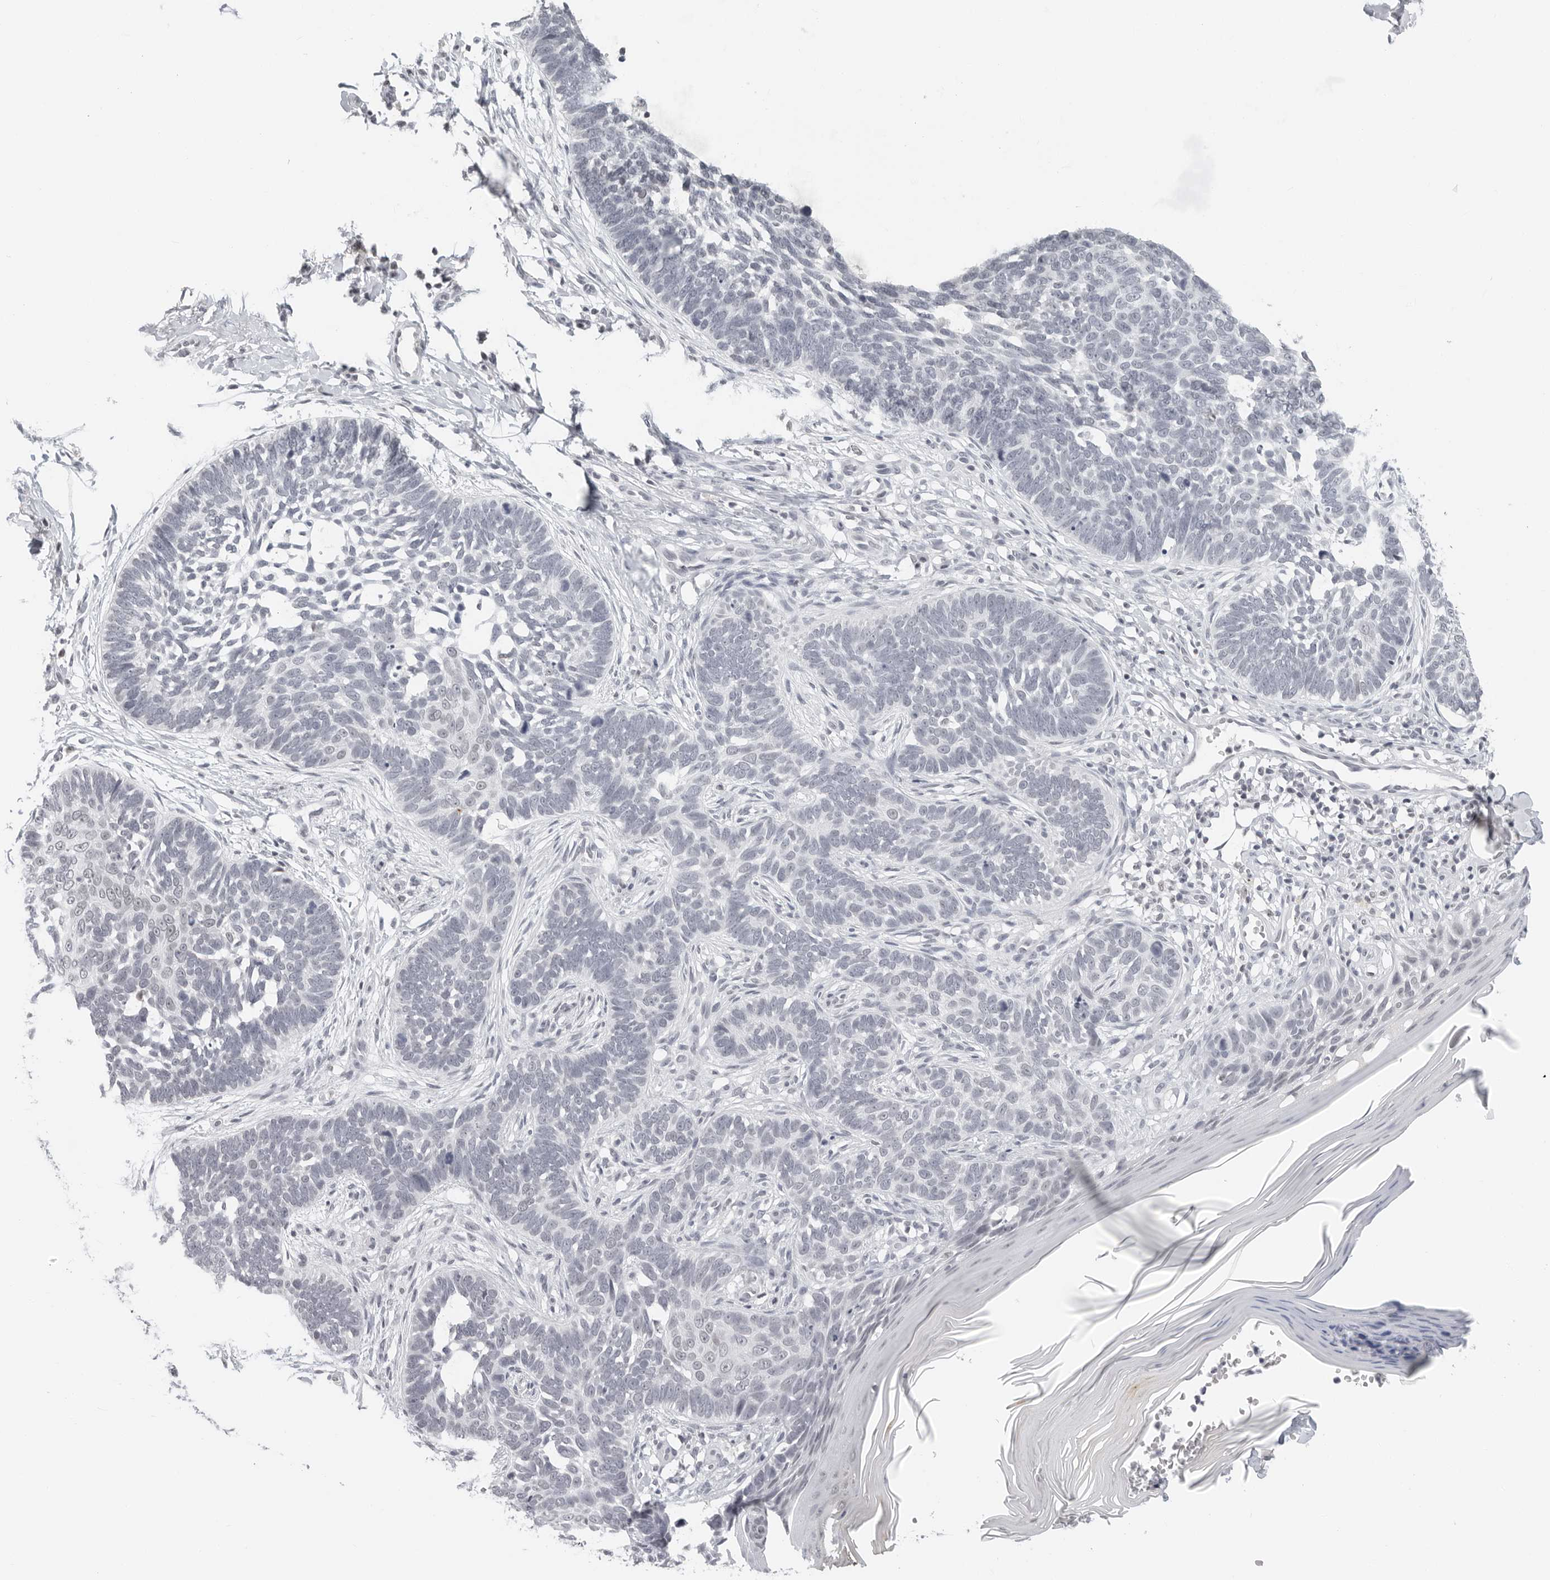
{"staining": {"intensity": "negative", "quantity": "none", "location": "none"}, "tissue": "skin cancer", "cell_type": "Tumor cells", "image_type": "cancer", "snomed": [{"axis": "morphology", "description": "Normal tissue, NOS"}, {"axis": "morphology", "description": "Basal cell carcinoma"}, {"axis": "topography", "description": "Skin"}], "caption": "This is an IHC histopathology image of skin cancer (basal cell carcinoma). There is no positivity in tumor cells.", "gene": "FLG2", "patient": {"sex": "male", "age": 77}}